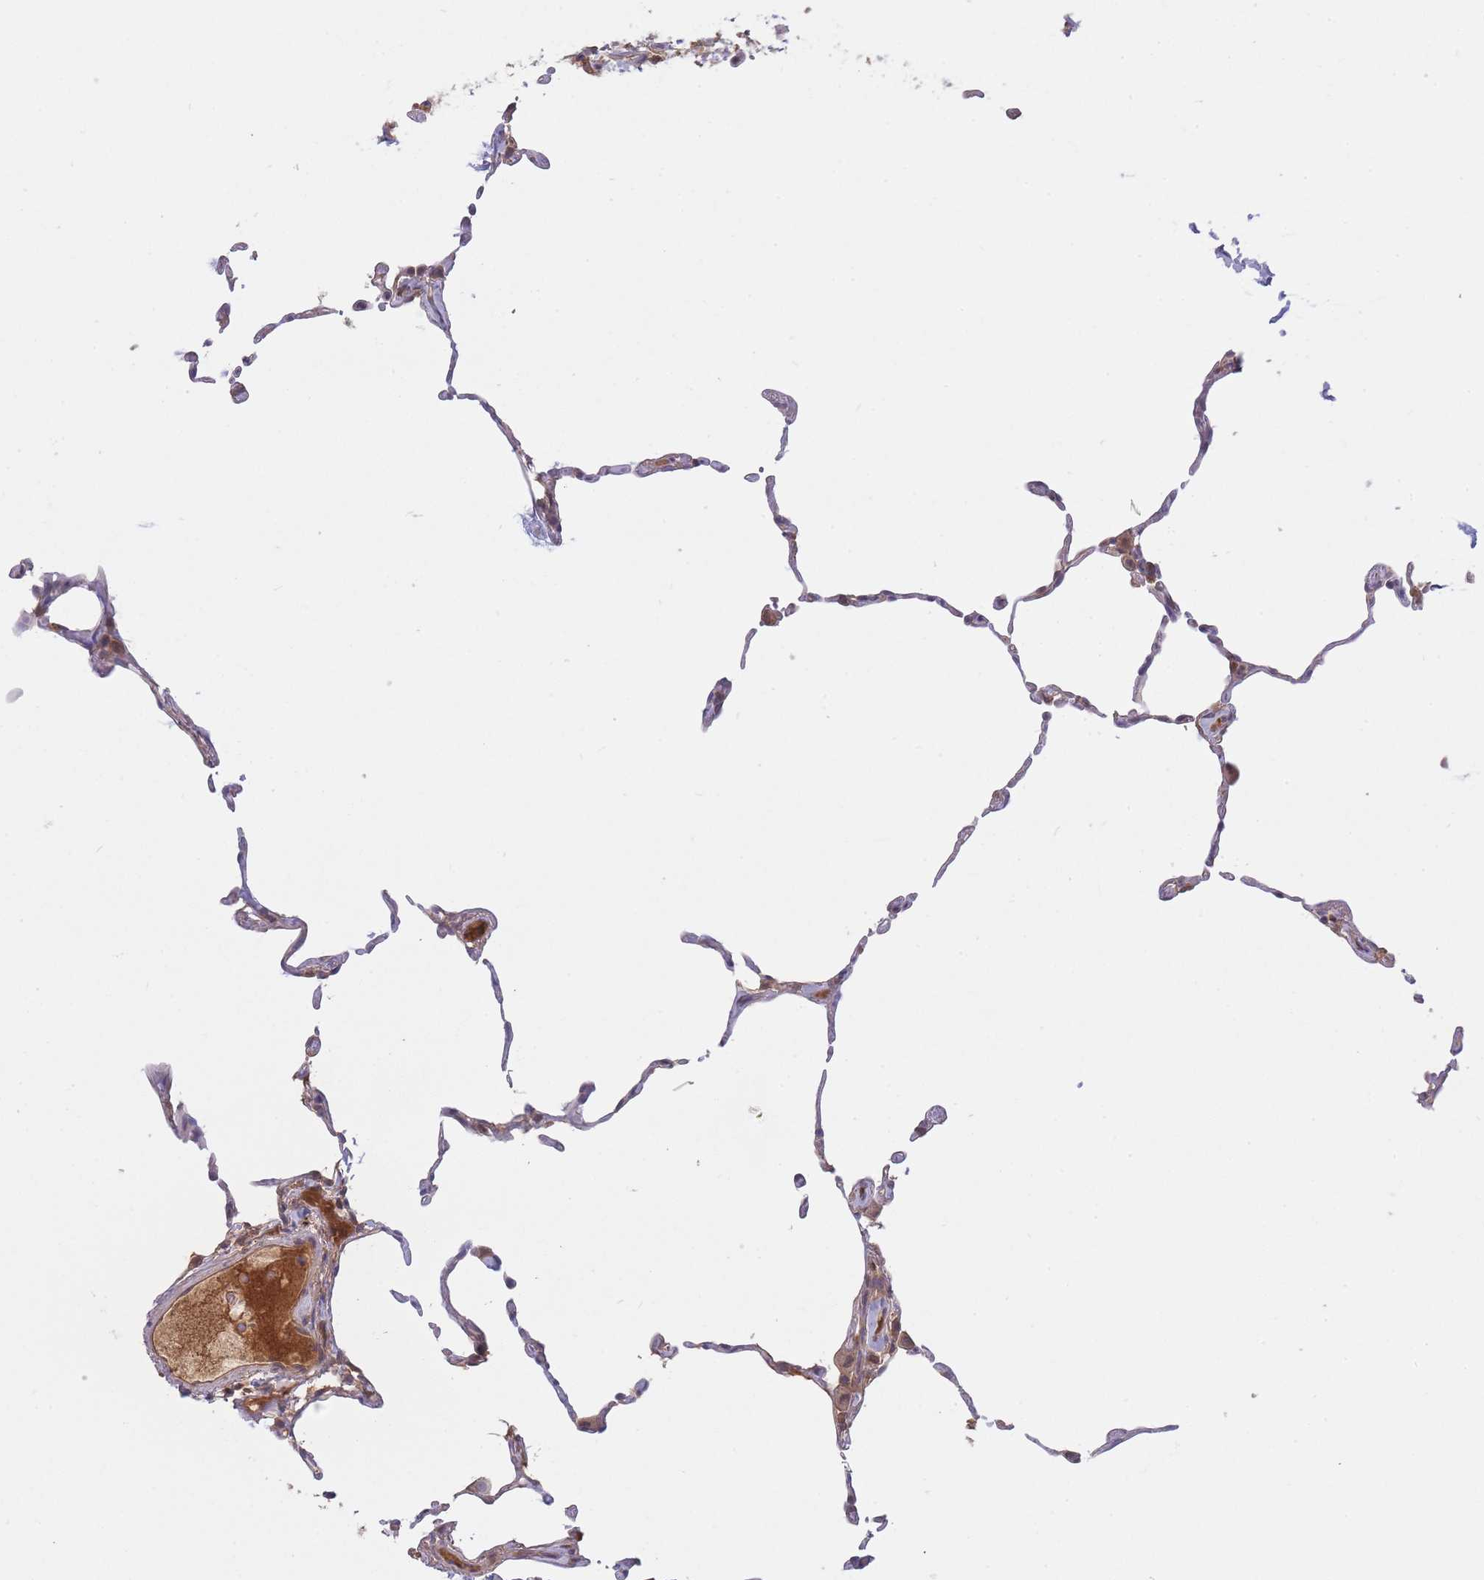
{"staining": {"intensity": "negative", "quantity": "none", "location": "none"}, "tissue": "lung", "cell_type": "Alveolar cells", "image_type": "normal", "snomed": [{"axis": "morphology", "description": "Normal tissue, NOS"}, {"axis": "topography", "description": "Lung"}], "caption": "This is a image of IHC staining of benign lung, which shows no staining in alveolar cells. The staining was performed using DAB to visualize the protein expression in brown, while the nuclei were stained in blue with hematoxylin (Magnification: 20x).", "gene": "PIP4P1", "patient": {"sex": "female", "age": 57}}